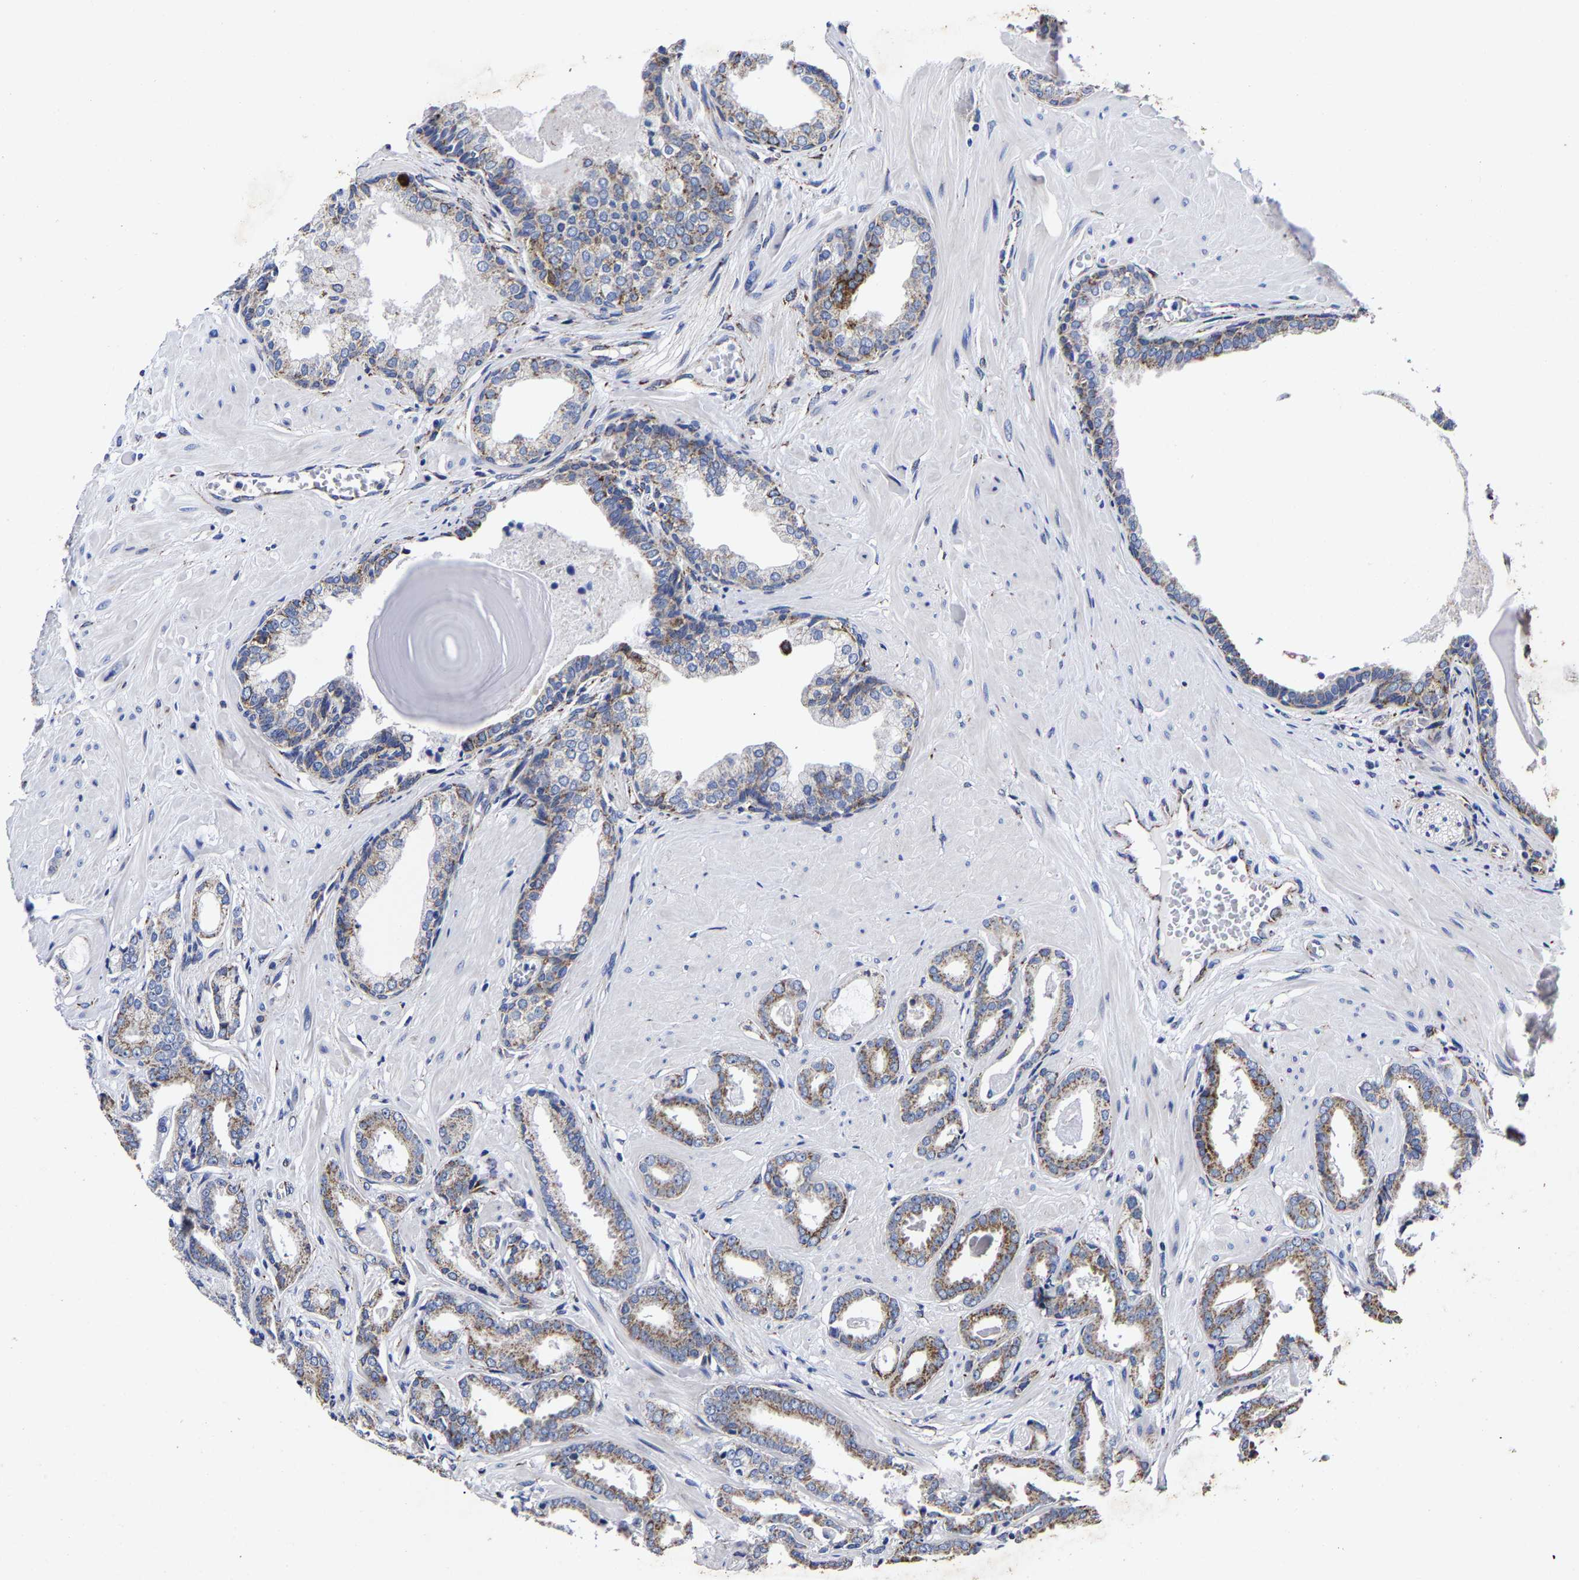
{"staining": {"intensity": "moderate", "quantity": ">75%", "location": "cytoplasmic/membranous"}, "tissue": "prostate cancer", "cell_type": "Tumor cells", "image_type": "cancer", "snomed": [{"axis": "morphology", "description": "Adenocarcinoma, Low grade"}, {"axis": "topography", "description": "Prostate"}], "caption": "Tumor cells reveal medium levels of moderate cytoplasmic/membranous expression in about >75% of cells in human adenocarcinoma (low-grade) (prostate).", "gene": "AASS", "patient": {"sex": "male", "age": 53}}